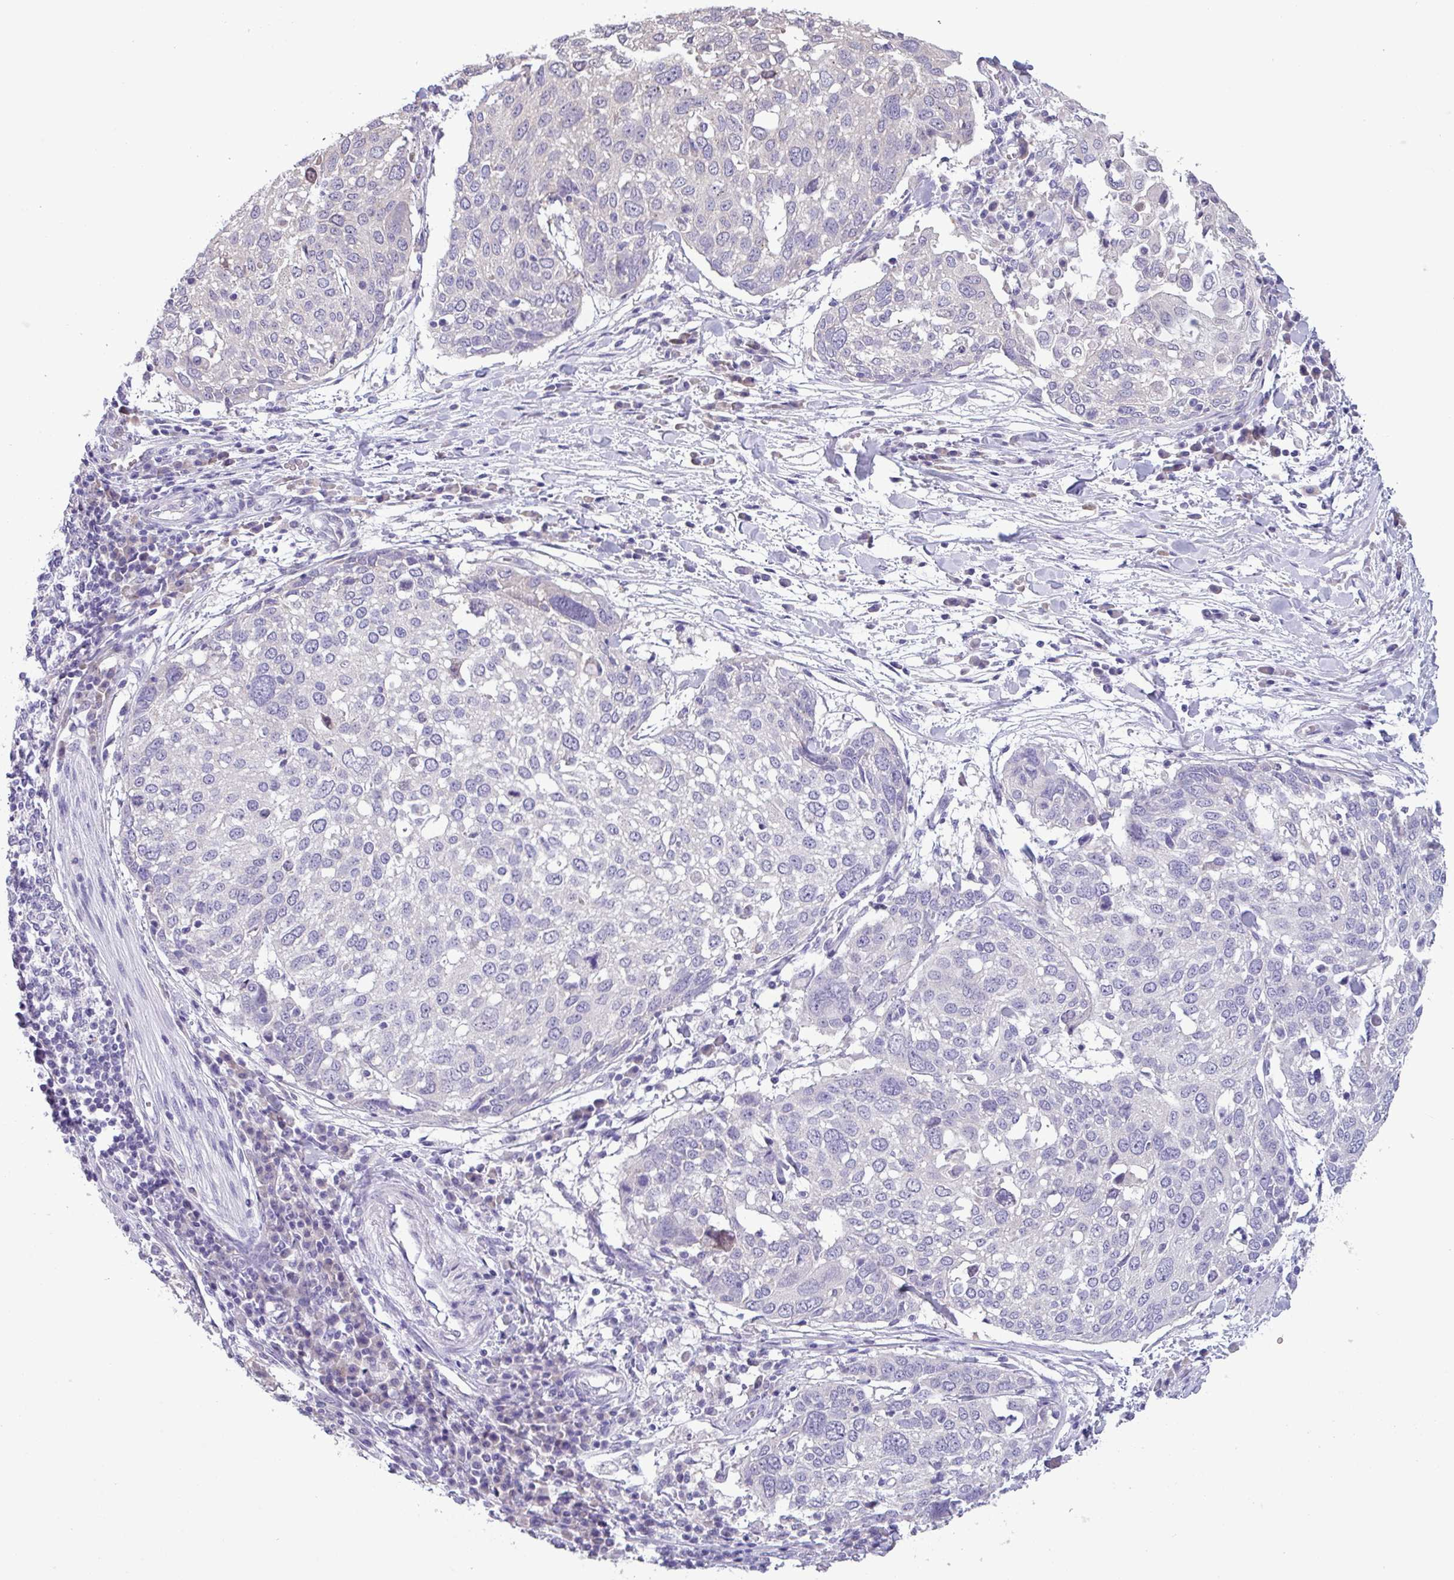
{"staining": {"intensity": "negative", "quantity": "none", "location": "none"}, "tissue": "lung cancer", "cell_type": "Tumor cells", "image_type": "cancer", "snomed": [{"axis": "morphology", "description": "Squamous cell carcinoma, NOS"}, {"axis": "topography", "description": "Lung"}], "caption": "High magnification brightfield microscopy of lung cancer (squamous cell carcinoma) stained with DAB (brown) and counterstained with hematoxylin (blue): tumor cells show no significant expression. Brightfield microscopy of immunohistochemistry (IHC) stained with DAB (brown) and hematoxylin (blue), captured at high magnification.", "gene": "C20orf27", "patient": {"sex": "male", "age": 65}}